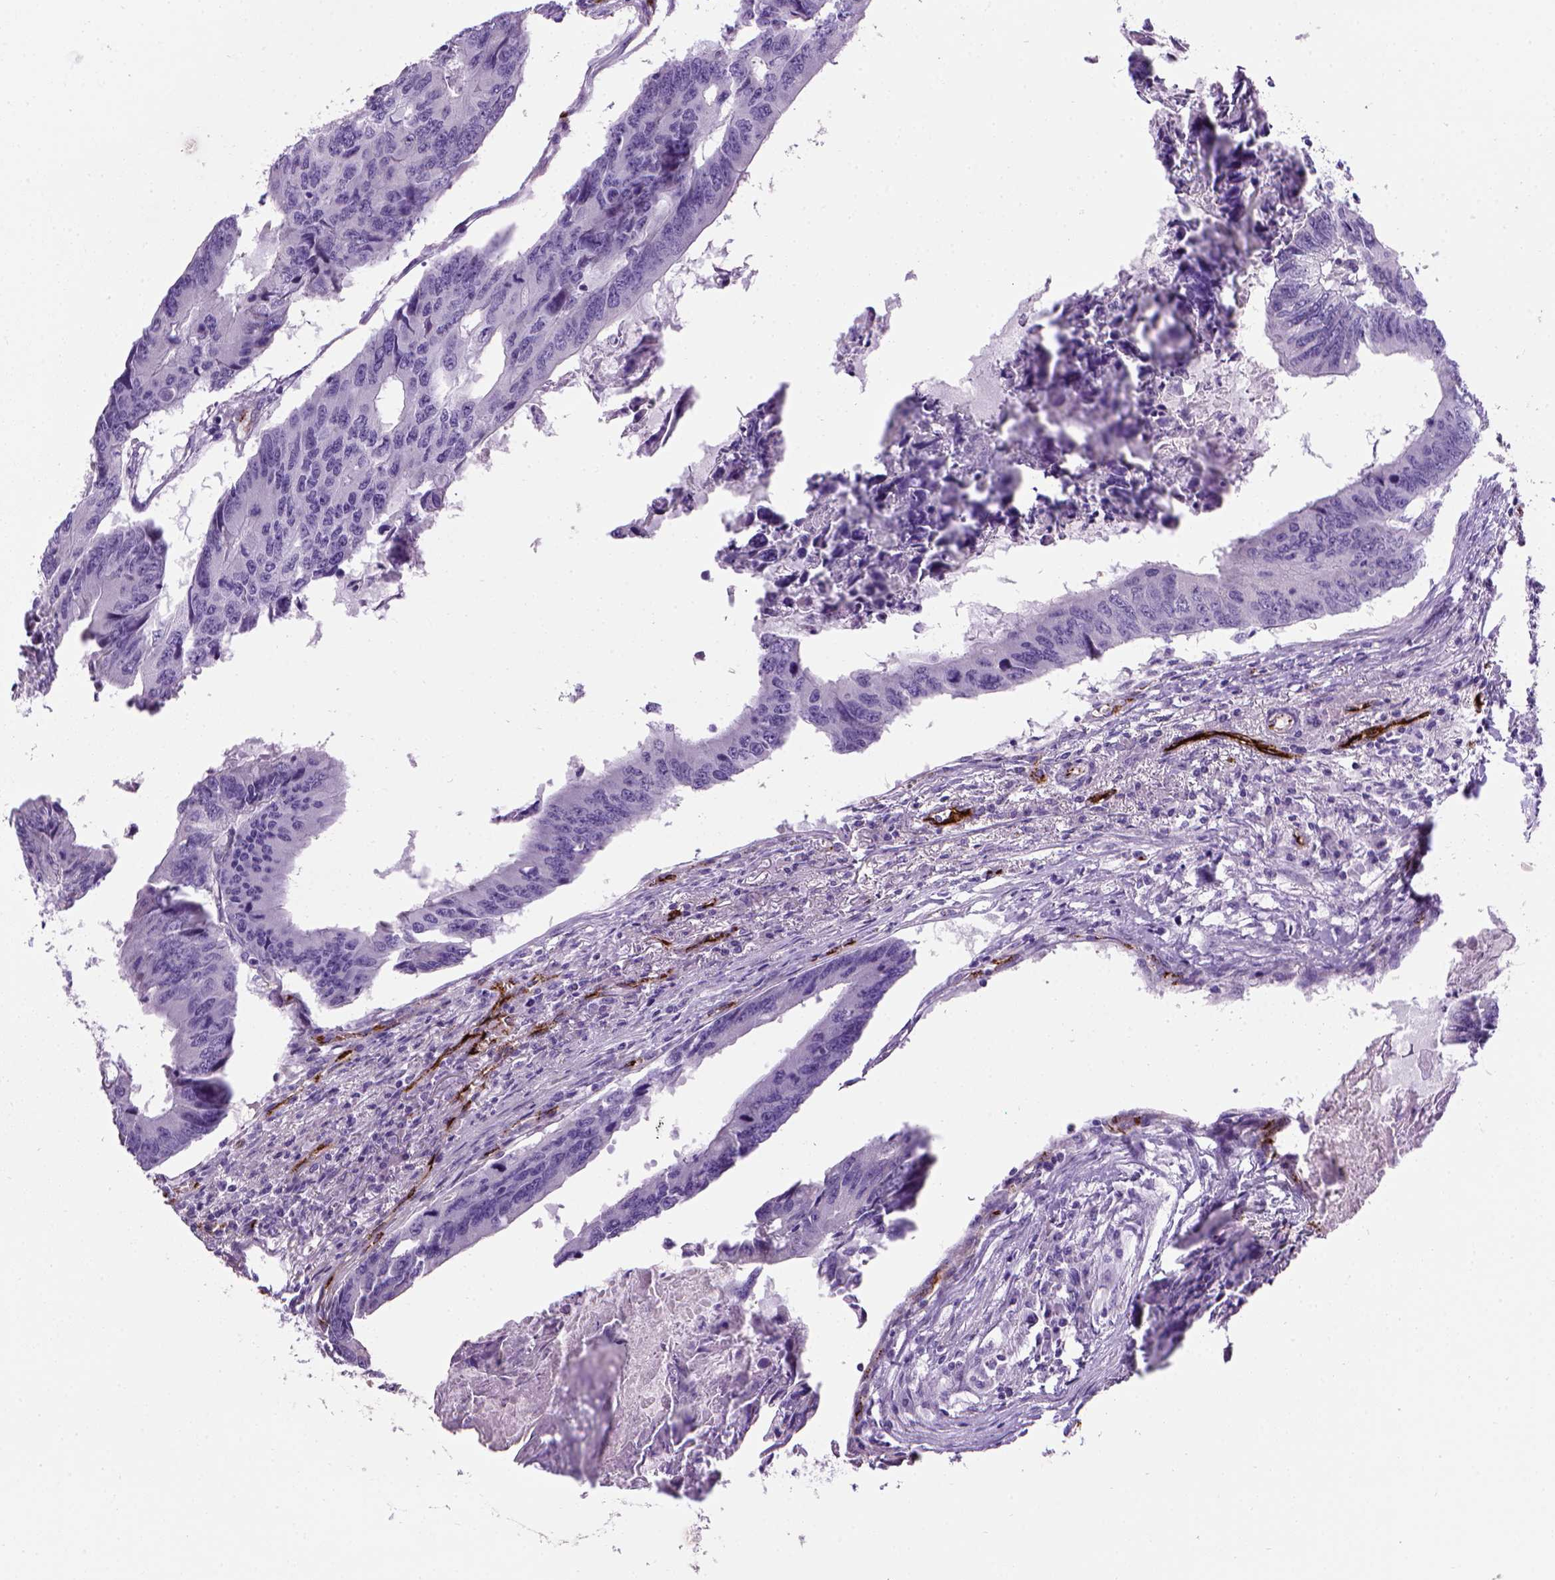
{"staining": {"intensity": "negative", "quantity": "none", "location": "none"}, "tissue": "colorectal cancer", "cell_type": "Tumor cells", "image_type": "cancer", "snomed": [{"axis": "morphology", "description": "Adenocarcinoma, NOS"}, {"axis": "topography", "description": "Colon"}], "caption": "Colorectal cancer (adenocarcinoma) was stained to show a protein in brown. There is no significant staining in tumor cells.", "gene": "VWF", "patient": {"sex": "male", "age": 53}}